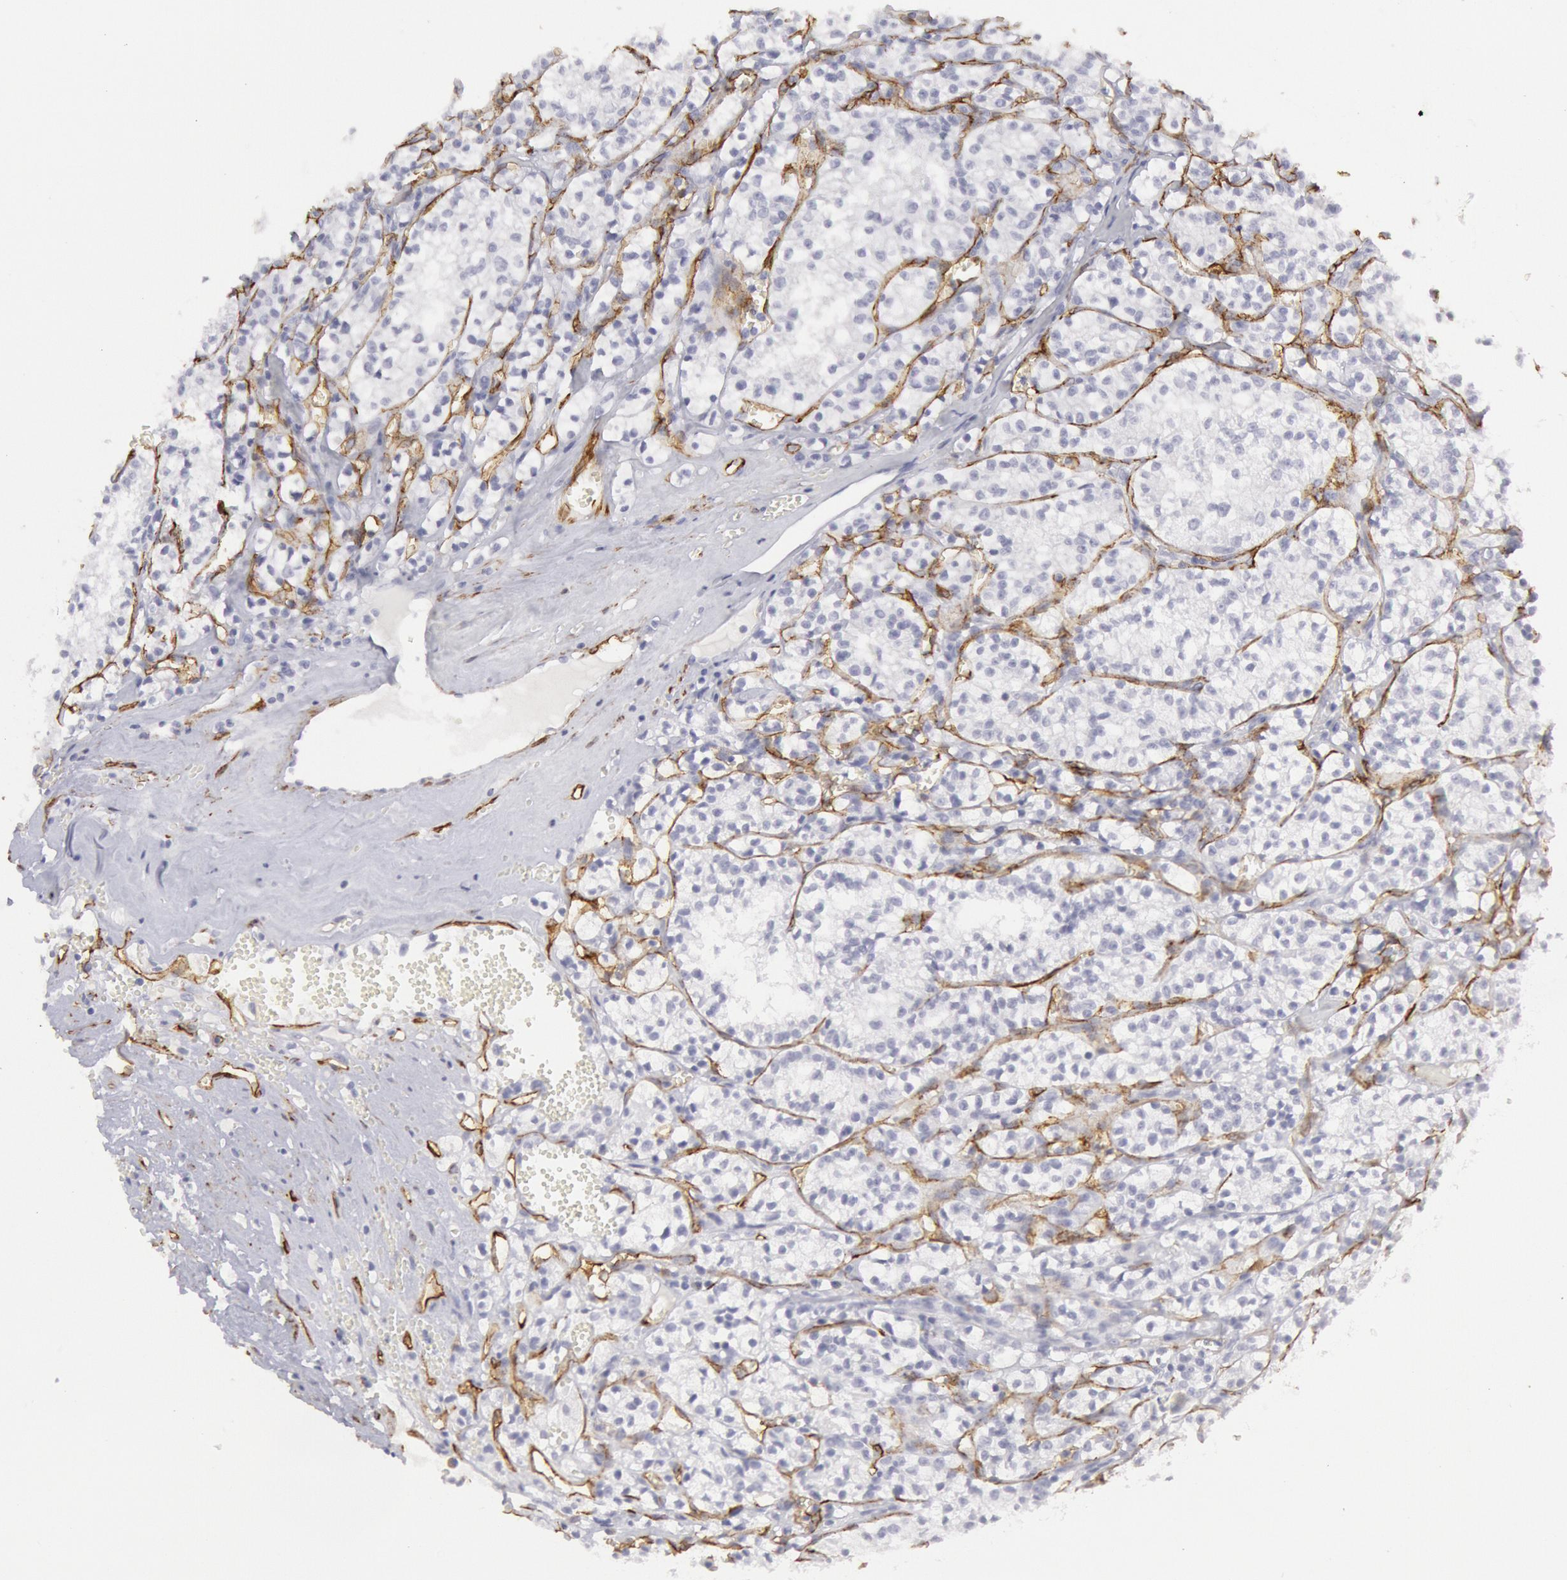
{"staining": {"intensity": "negative", "quantity": "none", "location": "none"}, "tissue": "renal cancer", "cell_type": "Tumor cells", "image_type": "cancer", "snomed": [{"axis": "morphology", "description": "Adenocarcinoma, NOS"}, {"axis": "topography", "description": "Kidney"}], "caption": "This is an IHC micrograph of renal adenocarcinoma. There is no expression in tumor cells.", "gene": "CDH13", "patient": {"sex": "male", "age": 61}}